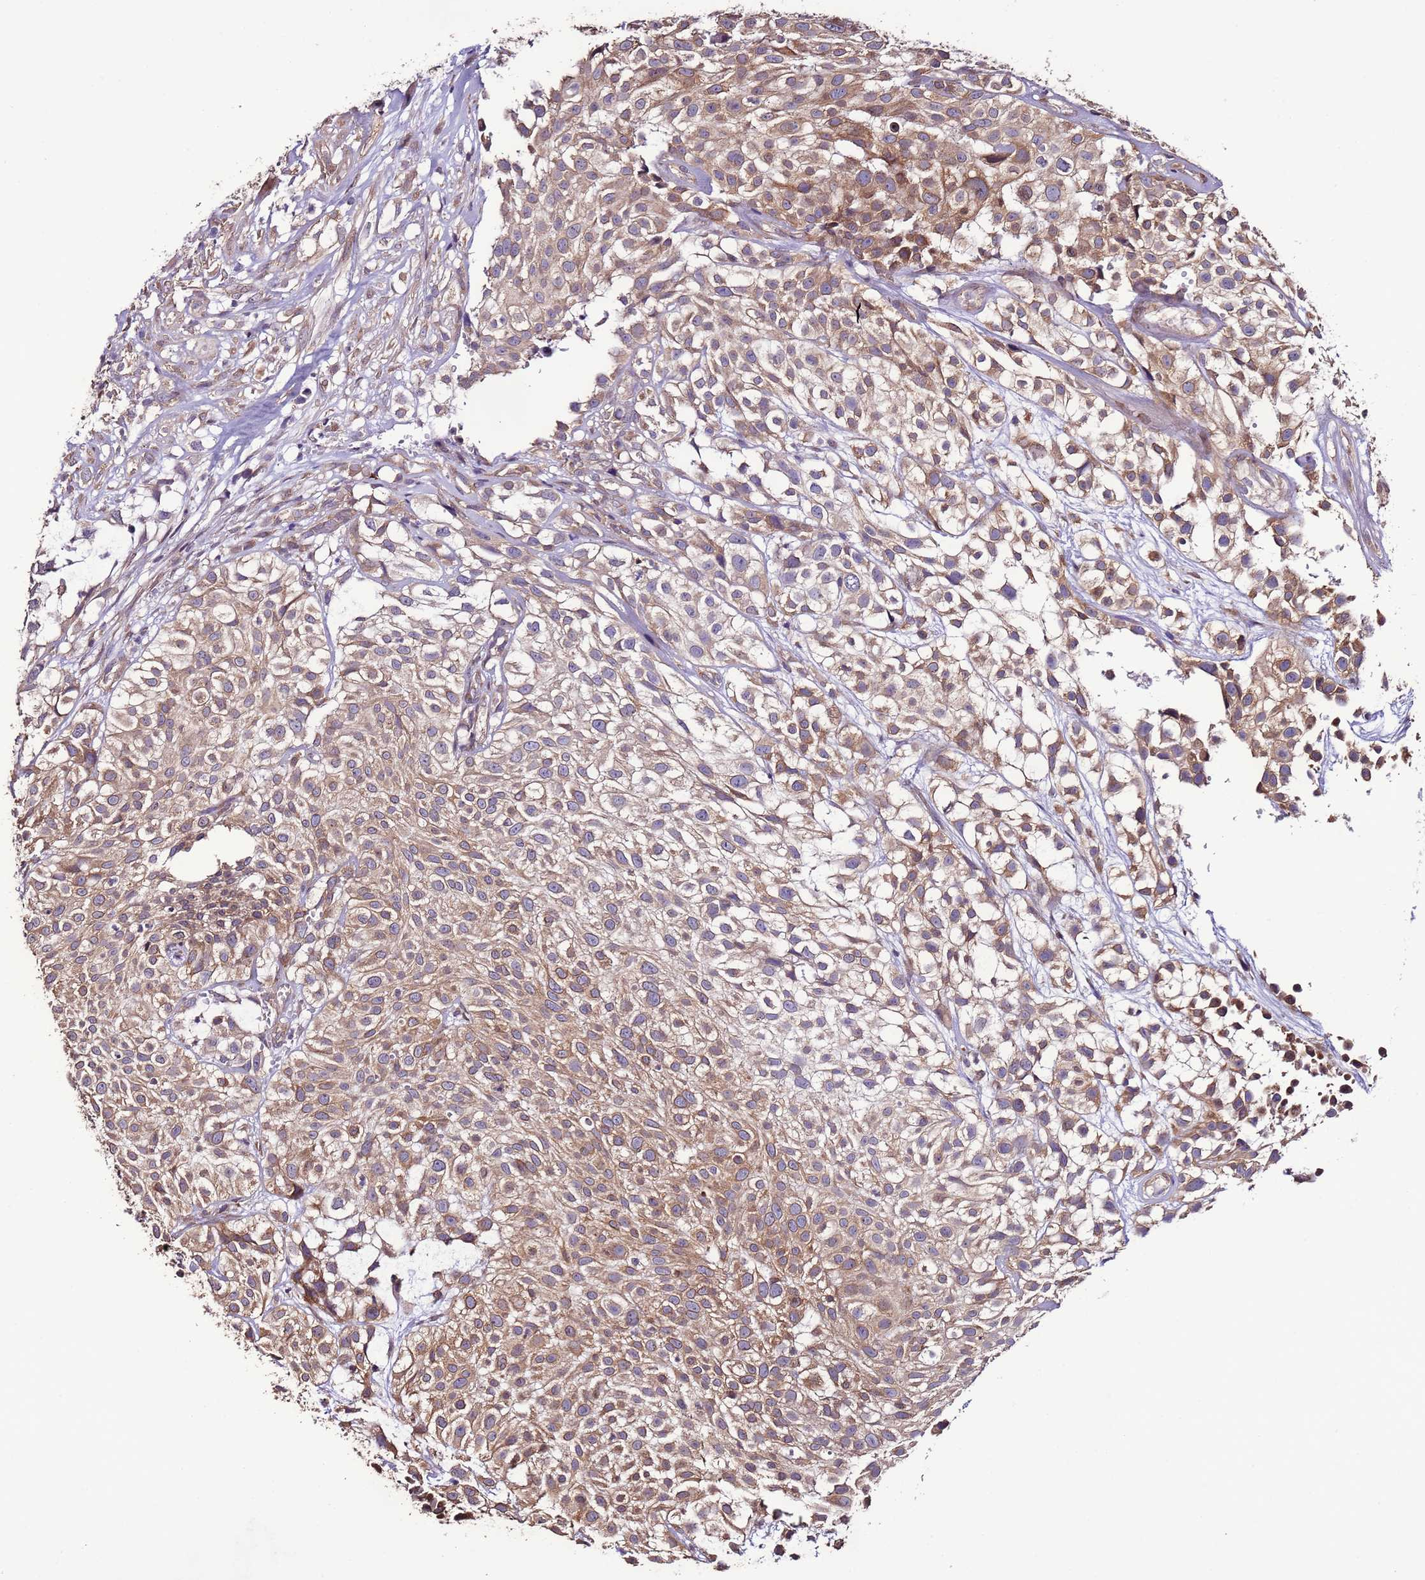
{"staining": {"intensity": "strong", "quantity": "25%-75%", "location": "cytoplasmic/membranous"}, "tissue": "urothelial cancer", "cell_type": "Tumor cells", "image_type": "cancer", "snomed": [{"axis": "morphology", "description": "Urothelial carcinoma, High grade"}, {"axis": "topography", "description": "Urinary bladder"}], "caption": "High-power microscopy captured an IHC photomicrograph of urothelial cancer, revealing strong cytoplasmic/membranous positivity in about 25%-75% of tumor cells.", "gene": "SLC41A3", "patient": {"sex": "male", "age": 56}}